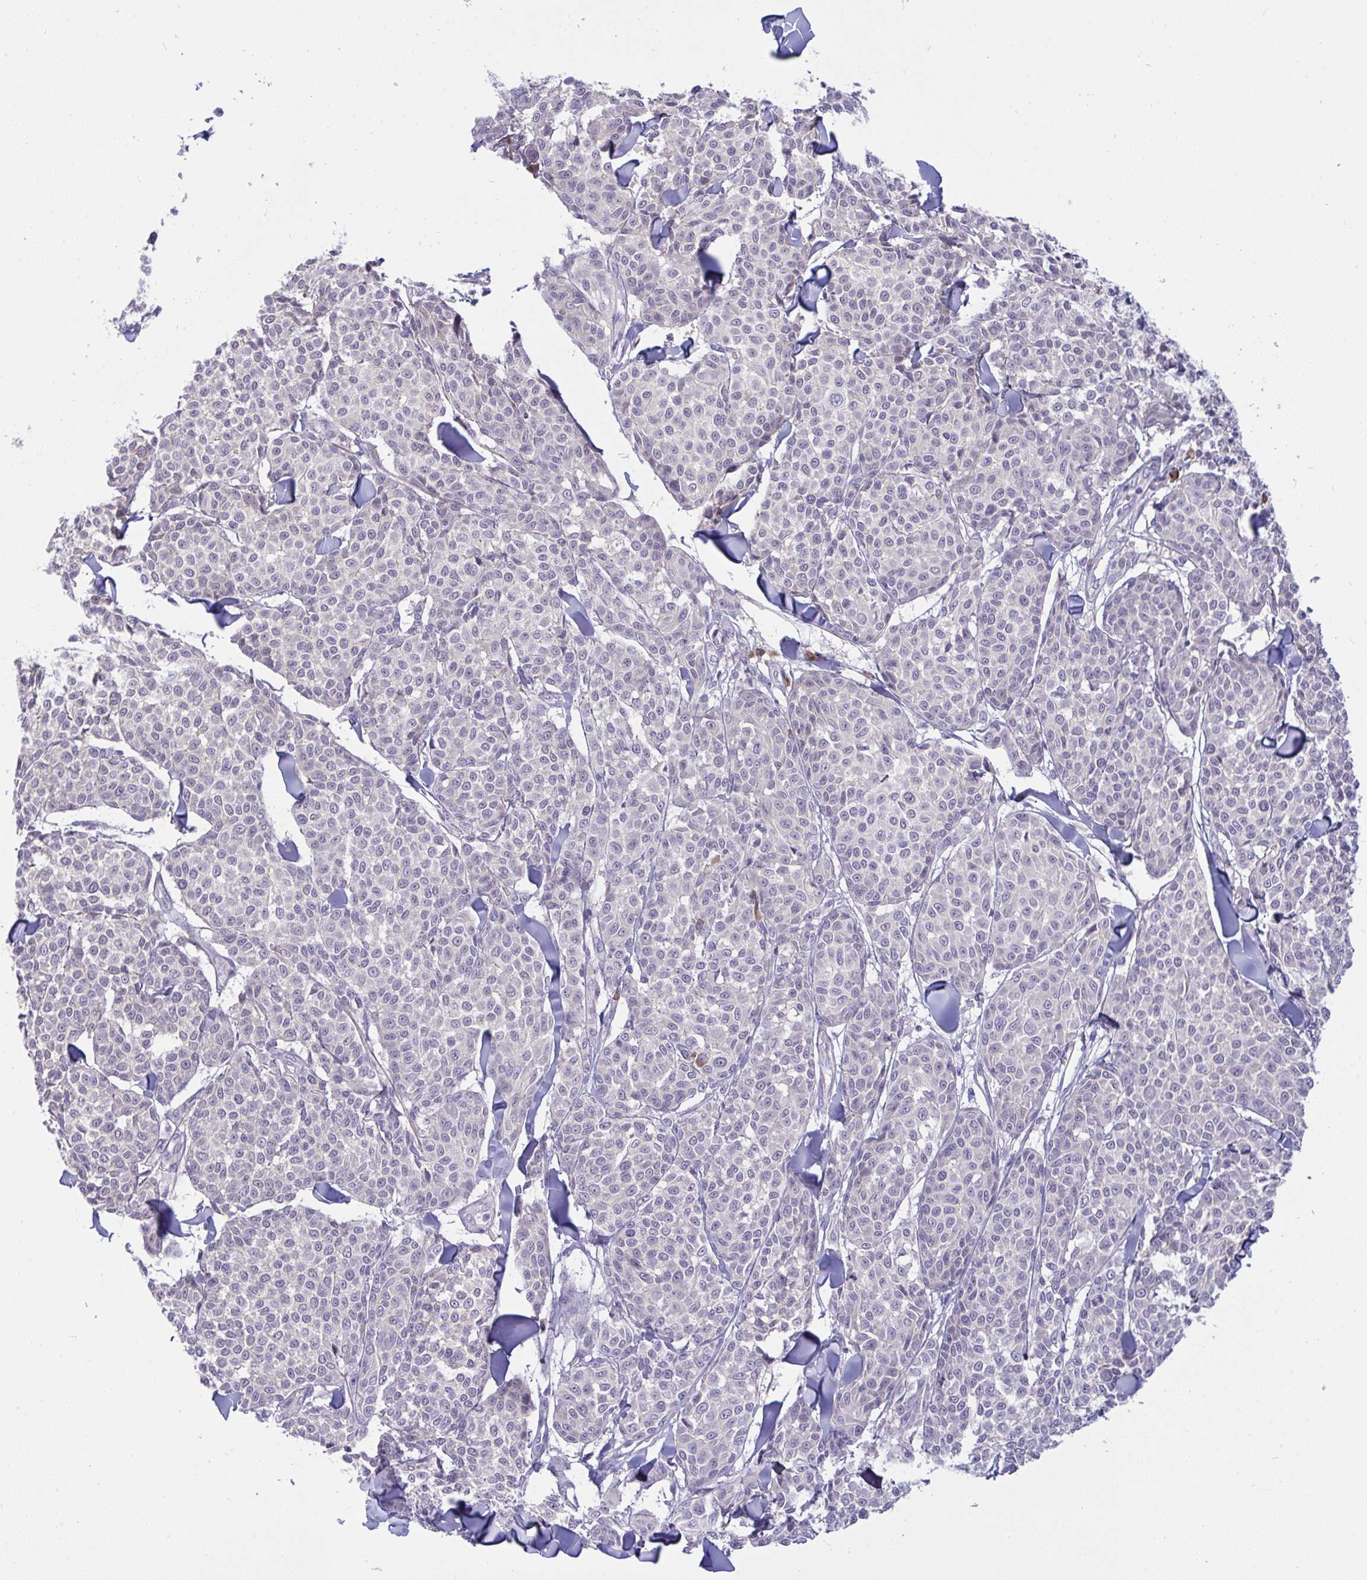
{"staining": {"intensity": "negative", "quantity": "none", "location": "none"}, "tissue": "melanoma", "cell_type": "Tumor cells", "image_type": "cancer", "snomed": [{"axis": "morphology", "description": "Malignant melanoma, NOS"}, {"axis": "topography", "description": "Skin"}], "caption": "Tumor cells are negative for protein expression in human malignant melanoma. The staining is performed using DAB (3,3'-diaminobenzidine) brown chromogen with nuclei counter-stained in using hematoxylin.", "gene": "TMEM41A", "patient": {"sex": "male", "age": 46}}